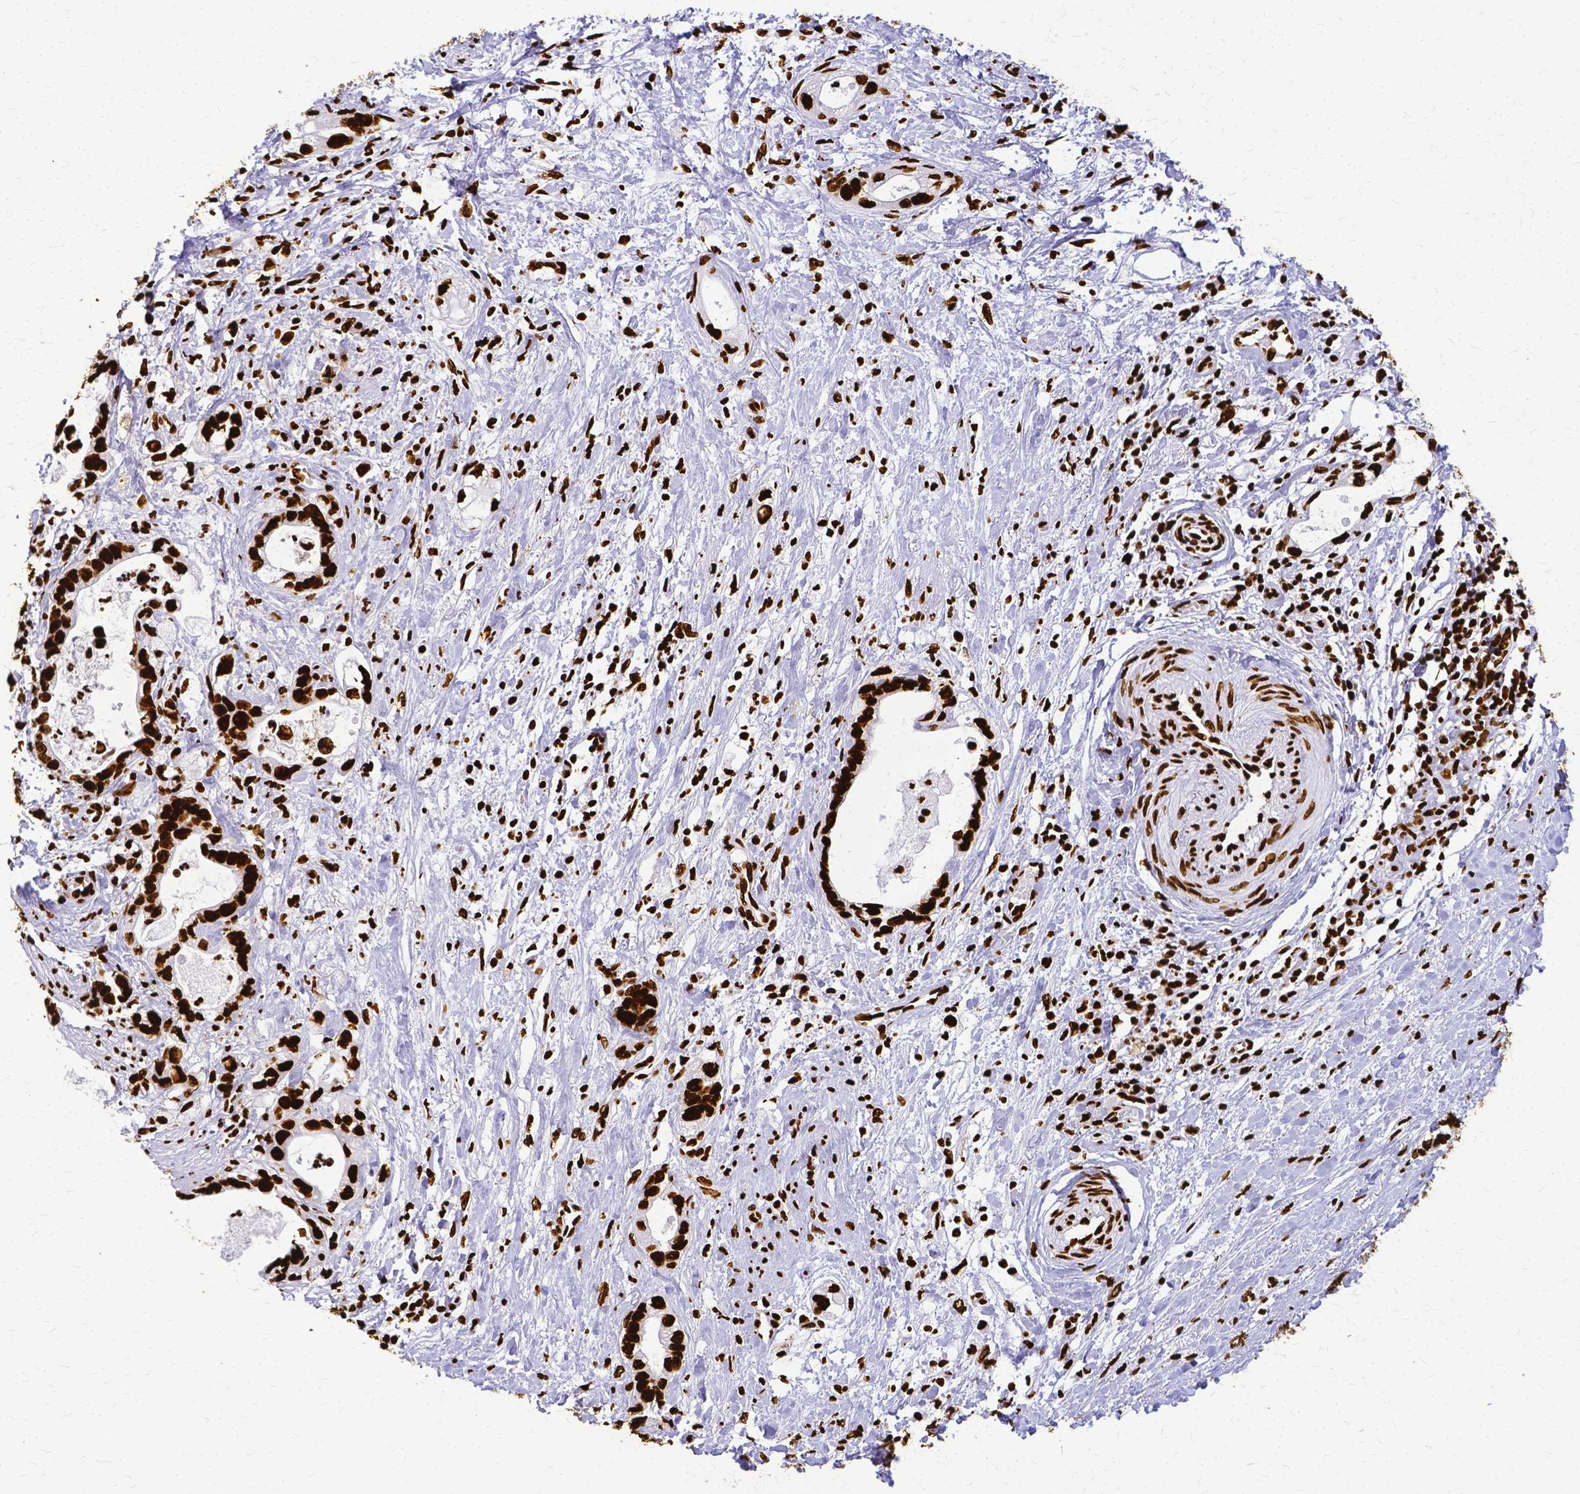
{"staining": {"intensity": "strong", "quantity": ">75%", "location": "nuclear"}, "tissue": "stomach cancer", "cell_type": "Tumor cells", "image_type": "cancer", "snomed": [{"axis": "morphology", "description": "Adenocarcinoma, NOS"}, {"axis": "topography", "description": "Stomach"}], "caption": "Strong nuclear expression is seen in about >75% of tumor cells in adenocarcinoma (stomach). The protein of interest is stained brown, and the nuclei are stained in blue (DAB (3,3'-diaminobenzidine) IHC with brightfield microscopy, high magnification).", "gene": "SFPQ", "patient": {"sex": "male", "age": 55}}